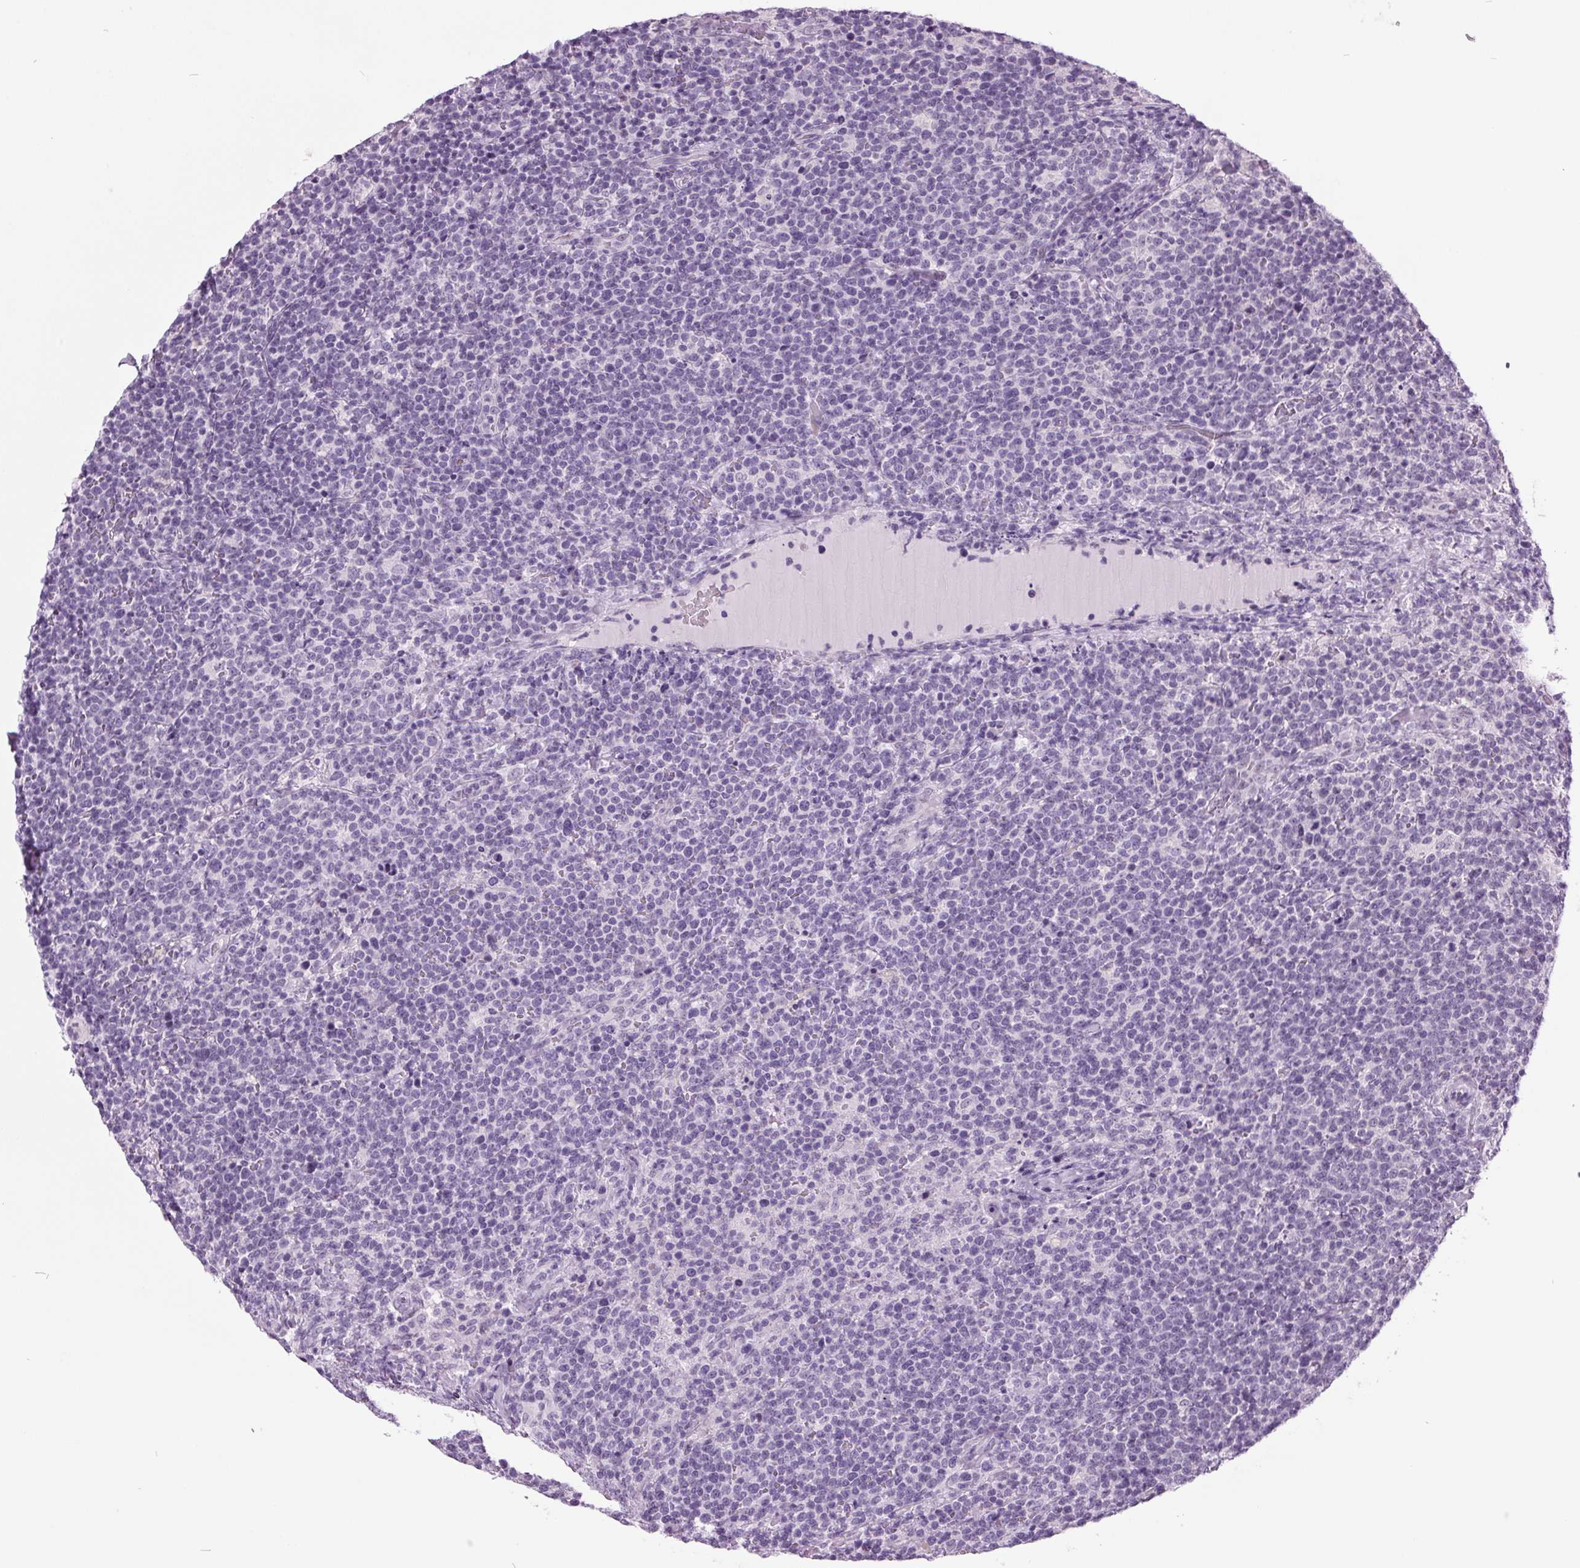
{"staining": {"intensity": "negative", "quantity": "none", "location": "none"}, "tissue": "lymphoma", "cell_type": "Tumor cells", "image_type": "cancer", "snomed": [{"axis": "morphology", "description": "Malignant lymphoma, non-Hodgkin's type, High grade"}, {"axis": "topography", "description": "Lymph node"}], "caption": "This is an immunohistochemistry histopathology image of high-grade malignant lymphoma, non-Hodgkin's type. There is no staining in tumor cells.", "gene": "ODAD2", "patient": {"sex": "male", "age": 61}}